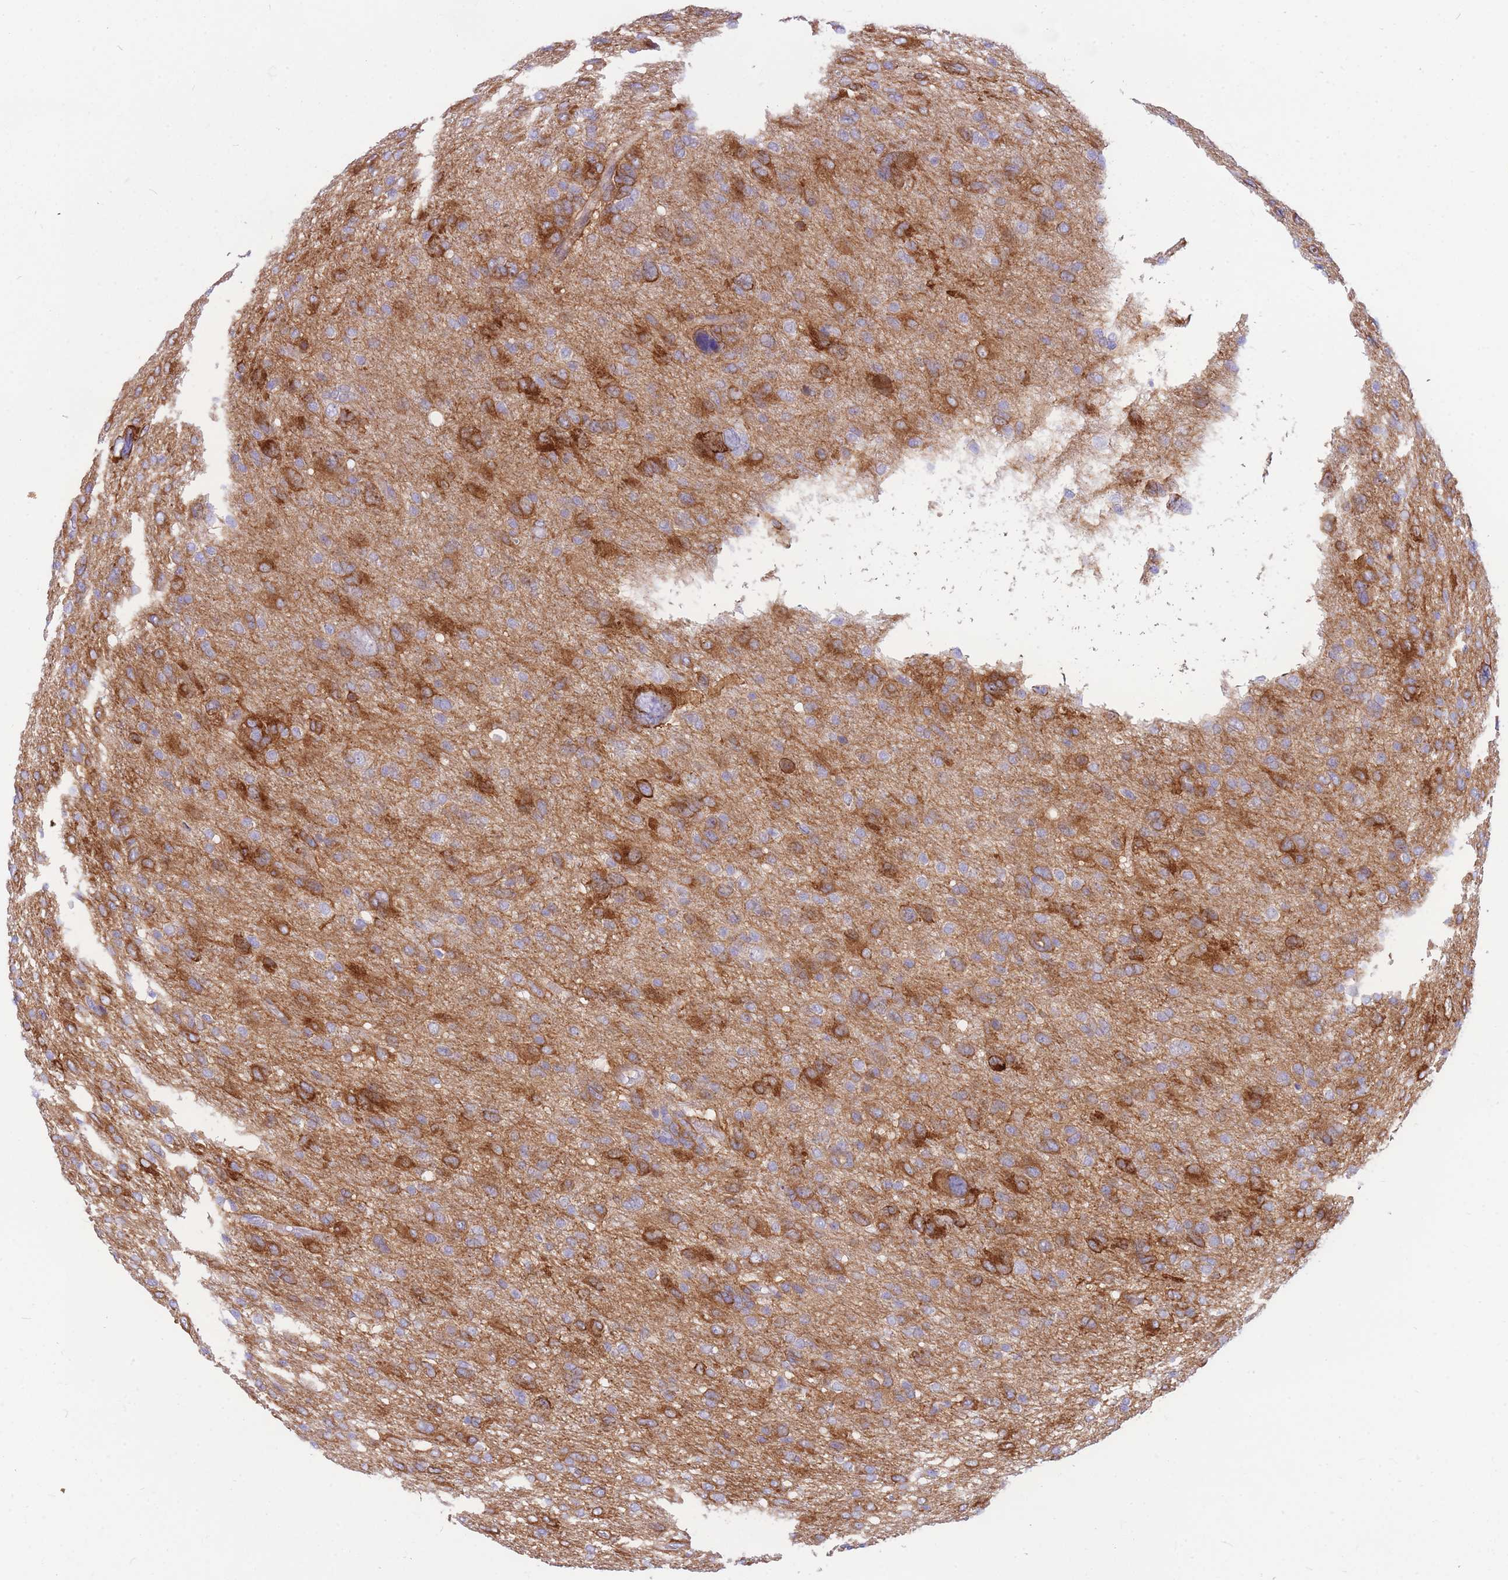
{"staining": {"intensity": "moderate", "quantity": "25%-75%", "location": "cytoplasmic/membranous"}, "tissue": "glioma", "cell_type": "Tumor cells", "image_type": "cancer", "snomed": [{"axis": "morphology", "description": "Glioma, malignant, High grade"}, {"axis": "topography", "description": "Brain"}], "caption": "An immunohistochemistry (IHC) histopathology image of tumor tissue is shown. Protein staining in brown labels moderate cytoplasmic/membranous positivity in malignant glioma (high-grade) within tumor cells.", "gene": "MTSS2", "patient": {"sex": "female", "age": 59}}